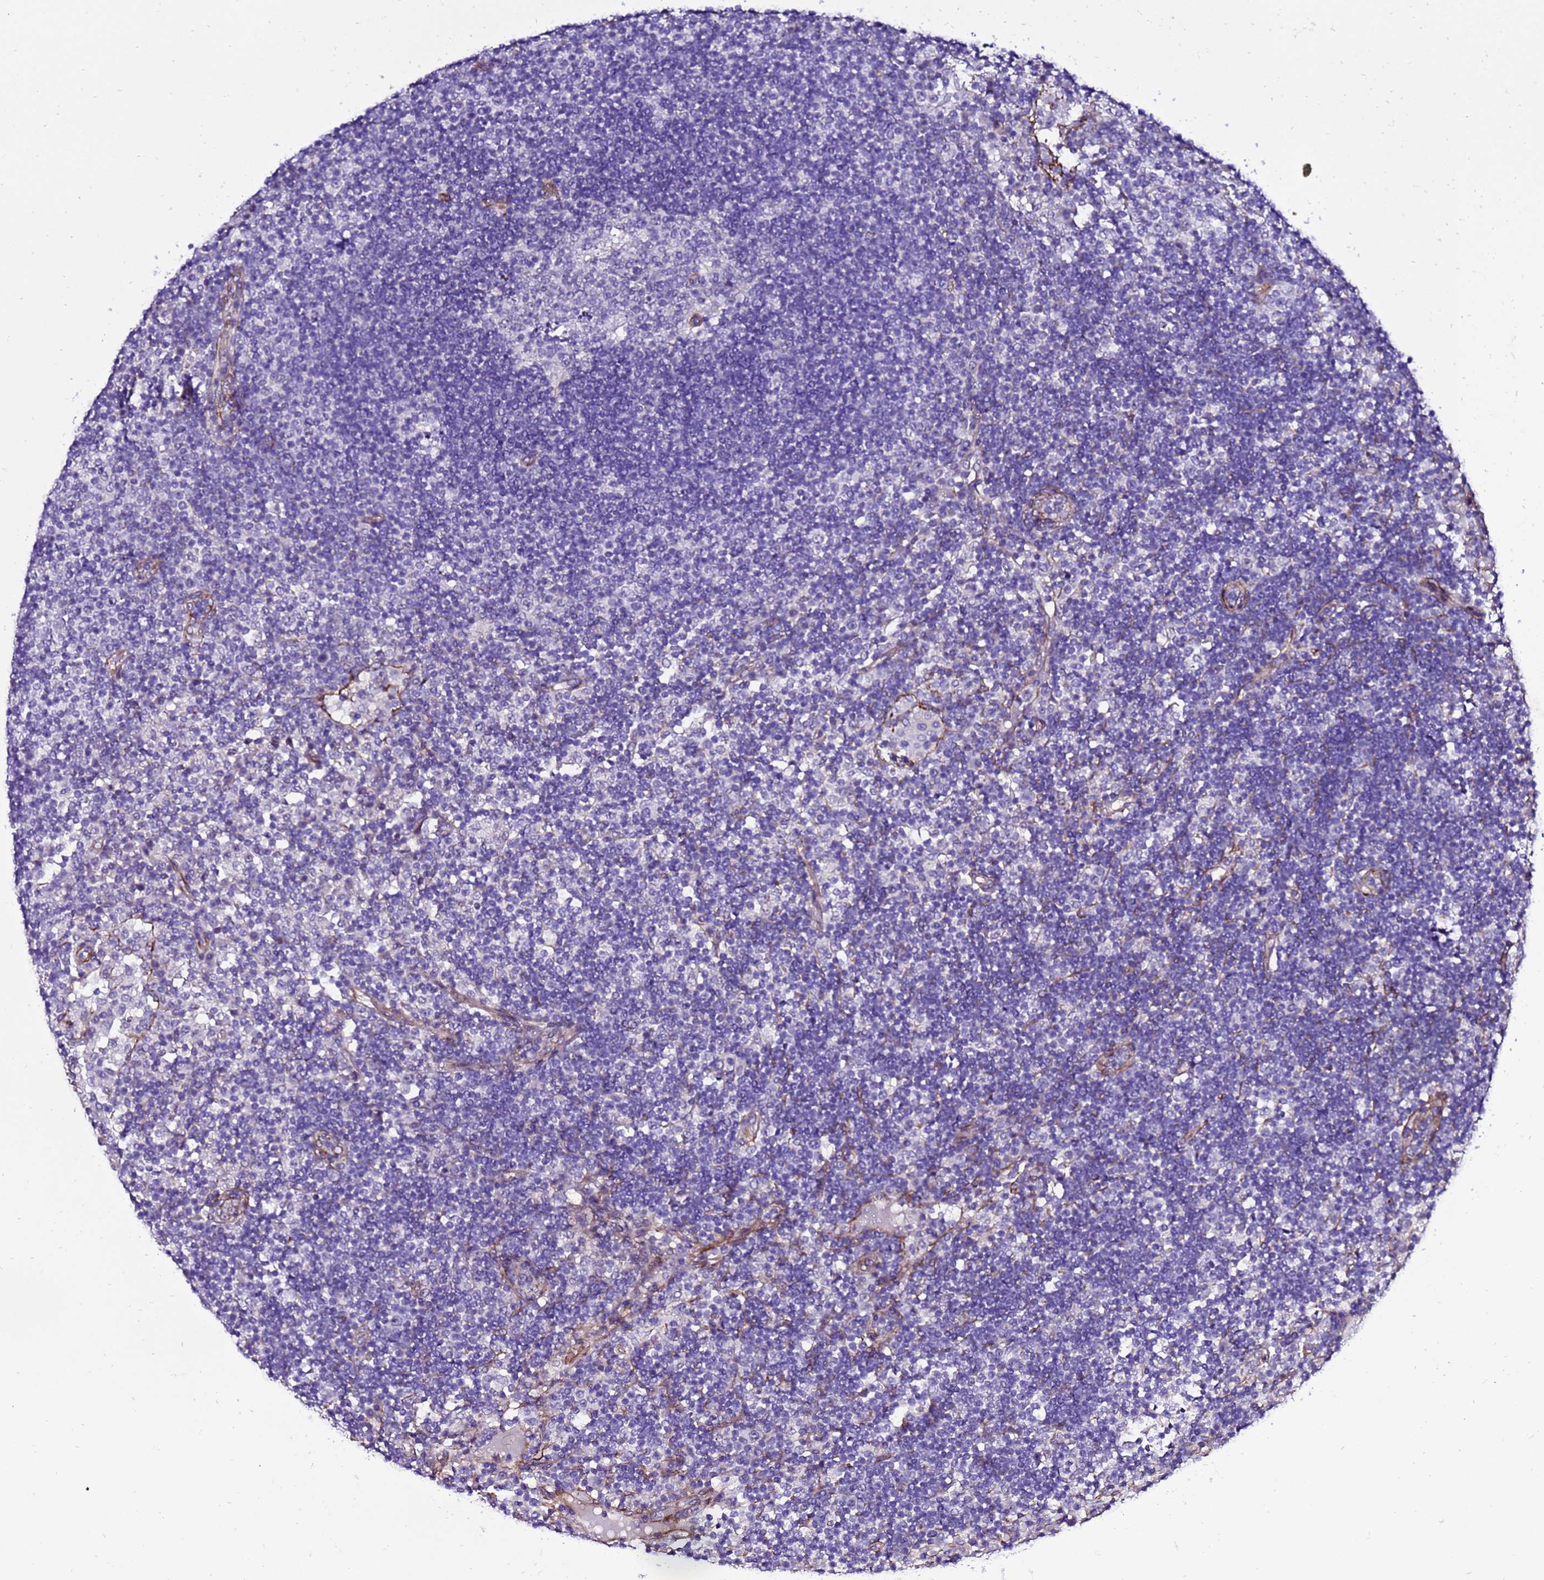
{"staining": {"intensity": "negative", "quantity": "none", "location": "none"}, "tissue": "lymph node", "cell_type": "Germinal center cells", "image_type": "normal", "snomed": [{"axis": "morphology", "description": "Normal tissue, NOS"}, {"axis": "topography", "description": "Lymph node"}], "caption": "A photomicrograph of lymph node stained for a protein displays no brown staining in germinal center cells. (Immunohistochemistry (ihc), brightfield microscopy, high magnification).", "gene": "GZF1", "patient": {"sex": "female", "age": 53}}